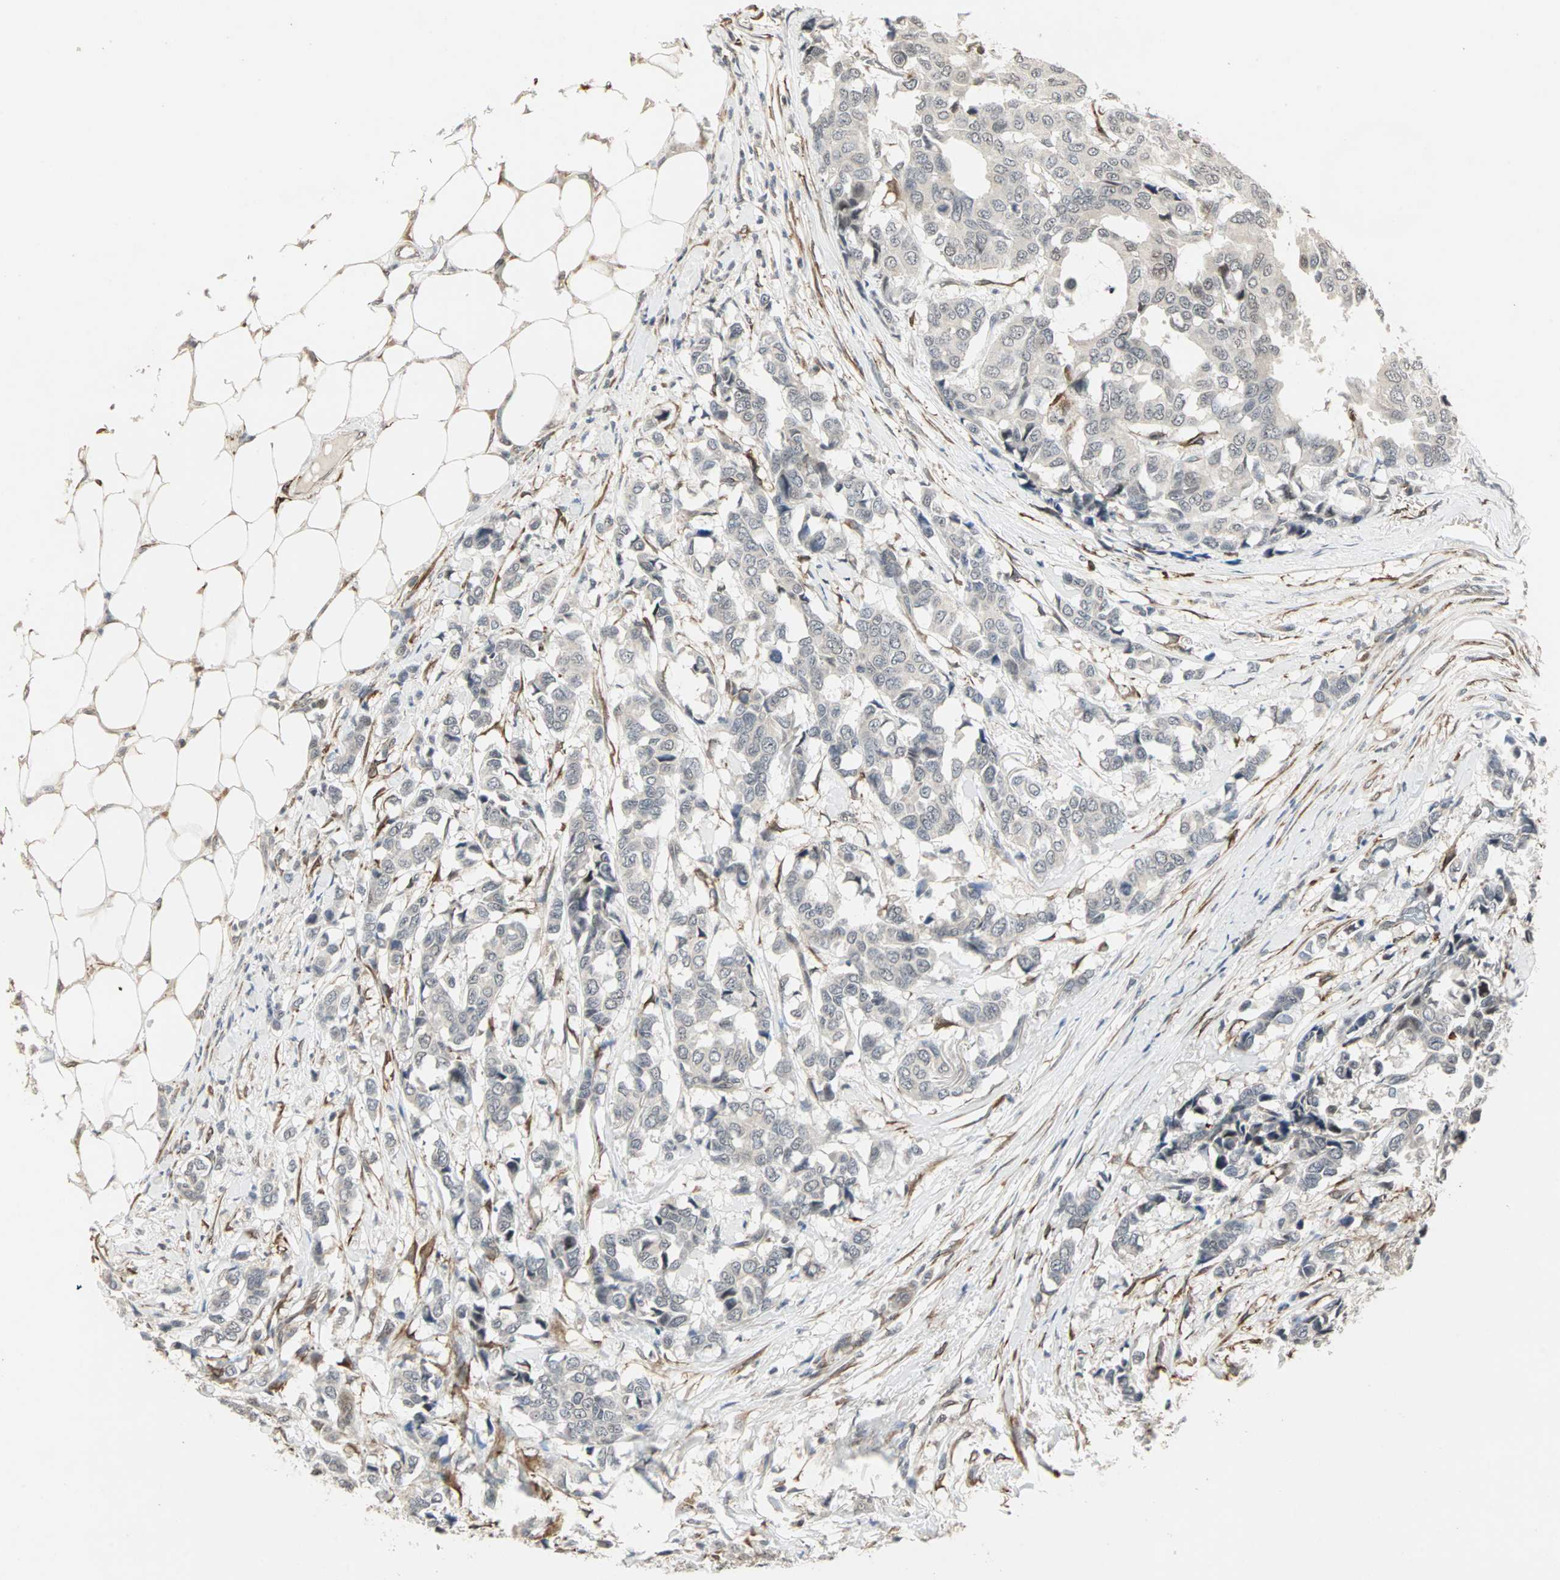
{"staining": {"intensity": "negative", "quantity": "none", "location": "none"}, "tissue": "breast cancer", "cell_type": "Tumor cells", "image_type": "cancer", "snomed": [{"axis": "morphology", "description": "Duct carcinoma"}, {"axis": "topography", "description": "Breast"}], "caption": "Tumor cells show no significant expression in breast infiltrating ductal carcinoma. (DAB (3,3'-diaminobenzidine) immunohistochemistry (IHC) with hematoxylin counter stain).", "gene": "TRPV4", "patient": {"sex": "female", "age": 87}}